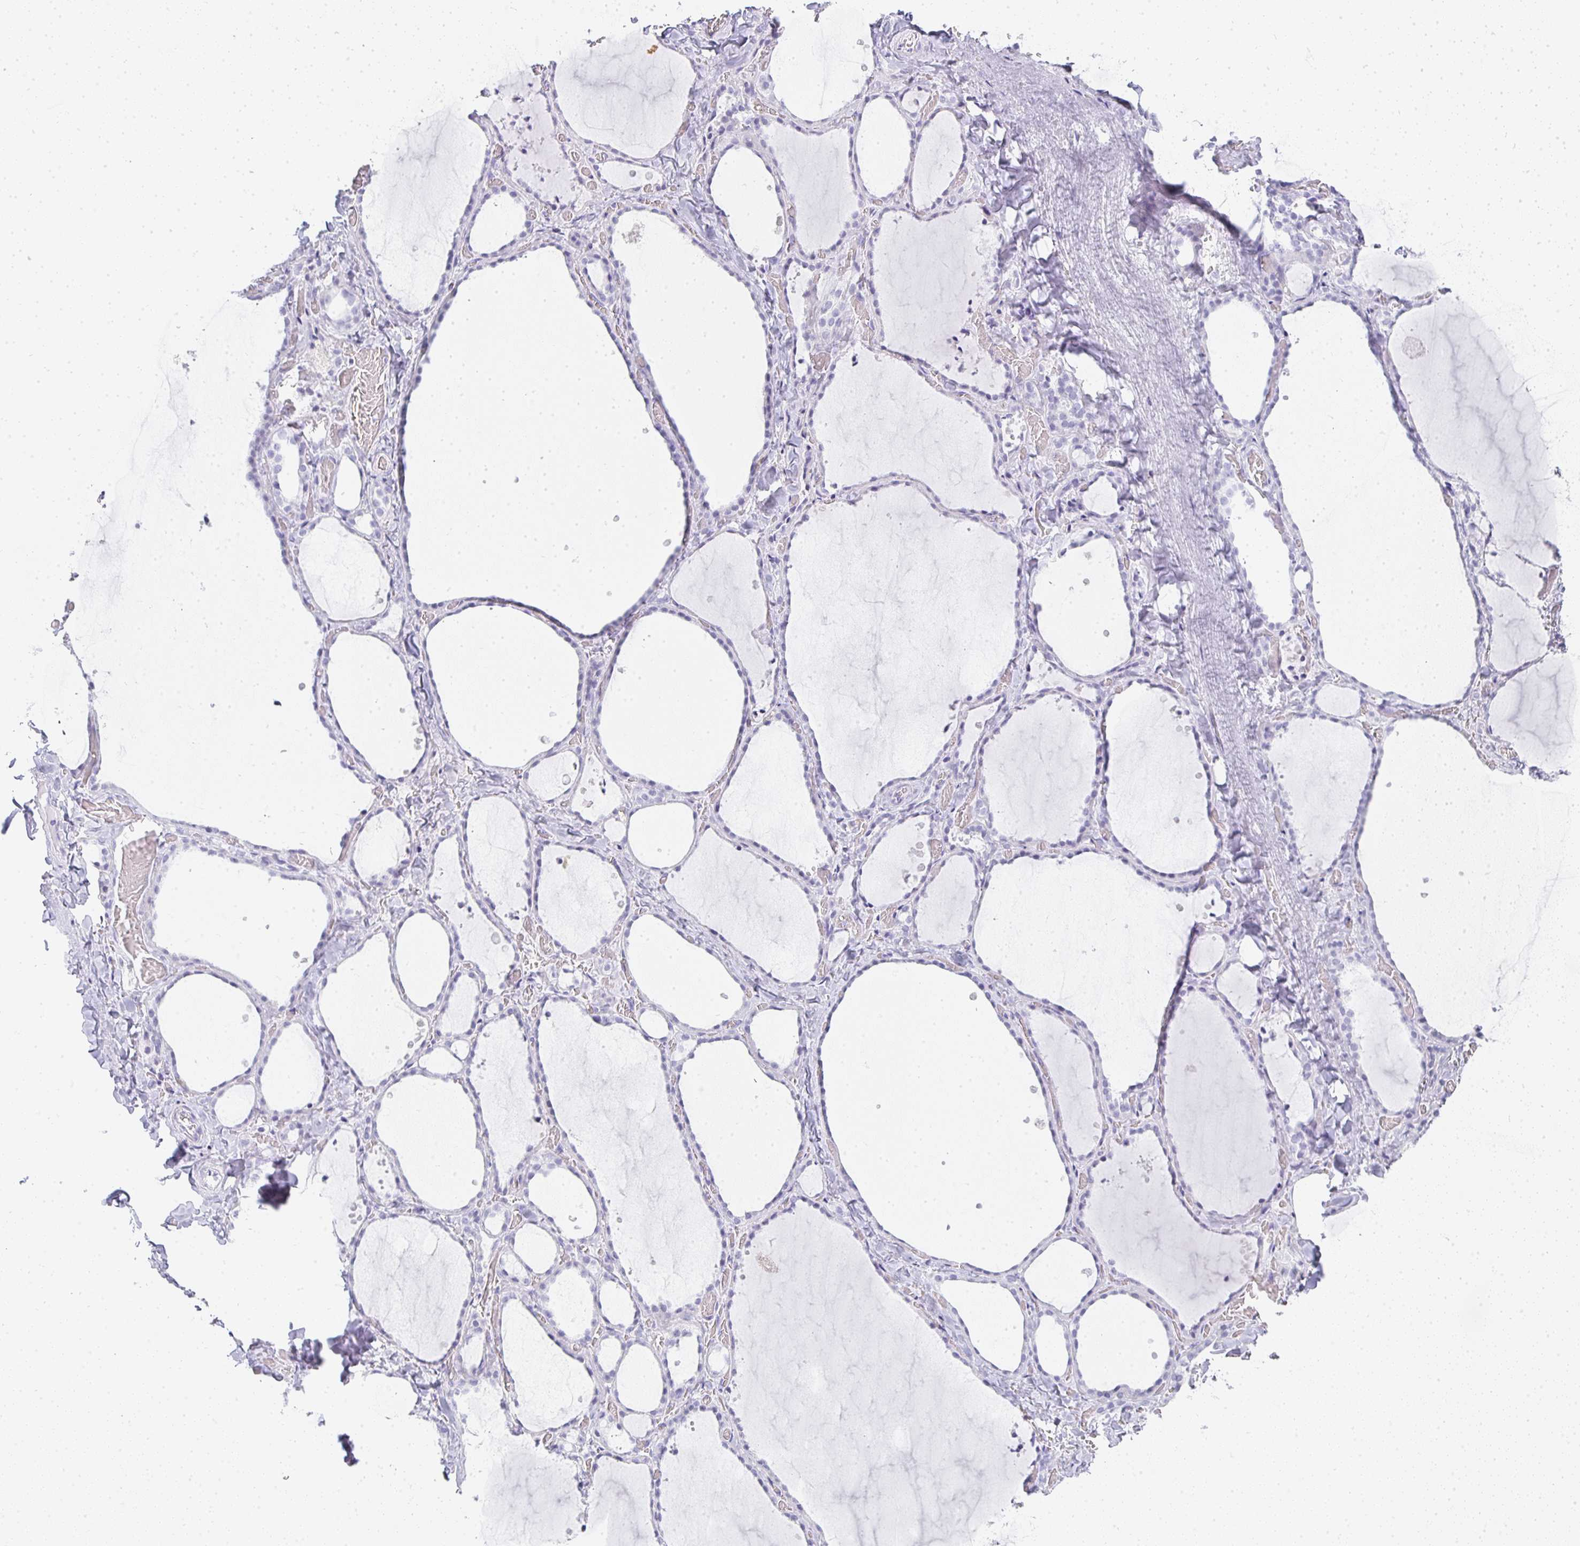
{"staining": {"intensity": "negative", "quantity": "none", "location": "none"}, "tissue": "thyroid gland", "cell_type": "Glandular cells", "image_type": "normal", "snomed": [{"axis": "morphology", "description": "Normal tissue, NOS"}, {"axis": "topography", "description": "Thyroid gland"}], "caption": "DAB (3,3'-diaminobenzidine) immunohistochemical staining of benign thyroid gland shows no significant expression in glandular cells.", "gene": "TPSD1", "patient": {"sex": "female", "age": 36}}